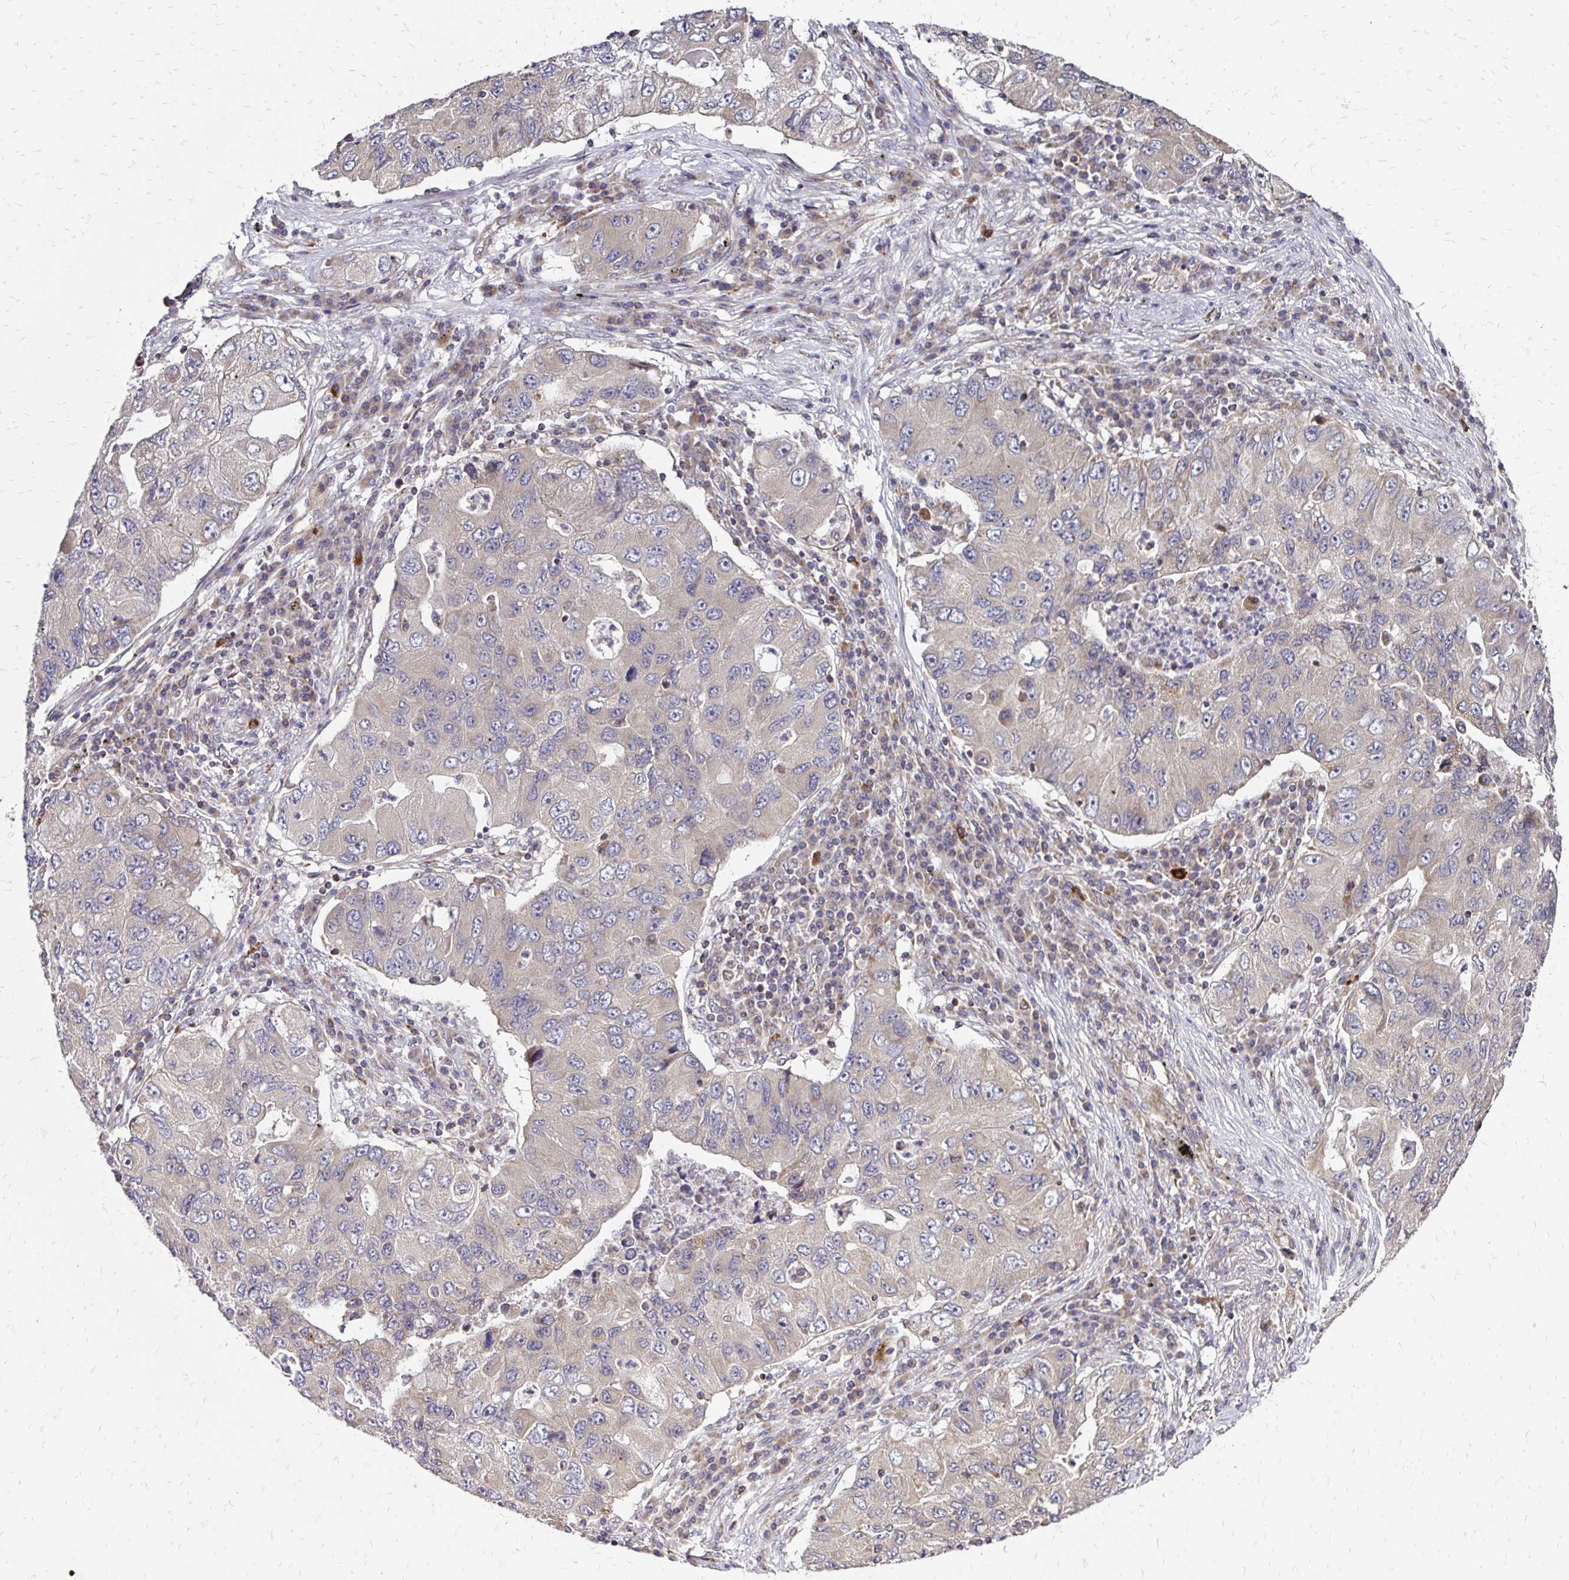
{"staining": {"intensity": "weak", "quantity": "<25%", "location": "cytoplasmic/membranous"}, "tissue": "lung cancer", "cell_type": "Tumor cells", "image_type": "cancer", "snomed": [{"axis": "morphology", "description": "Adenocarcinoma, NOS"}, {"axis": "morphology", "description": "Adenocarcinoma, metastatic, NOS"}, {"axis": "topography", "description": "Lymph node"}, {"axis": "topography", "description": "Lung"}], "caption": "This is an IHC photomicrograph of lung cancer. There is no positivity in tumor cells.", "gene": "ZW10", "patient": {"sex": "female", "age": 54}}